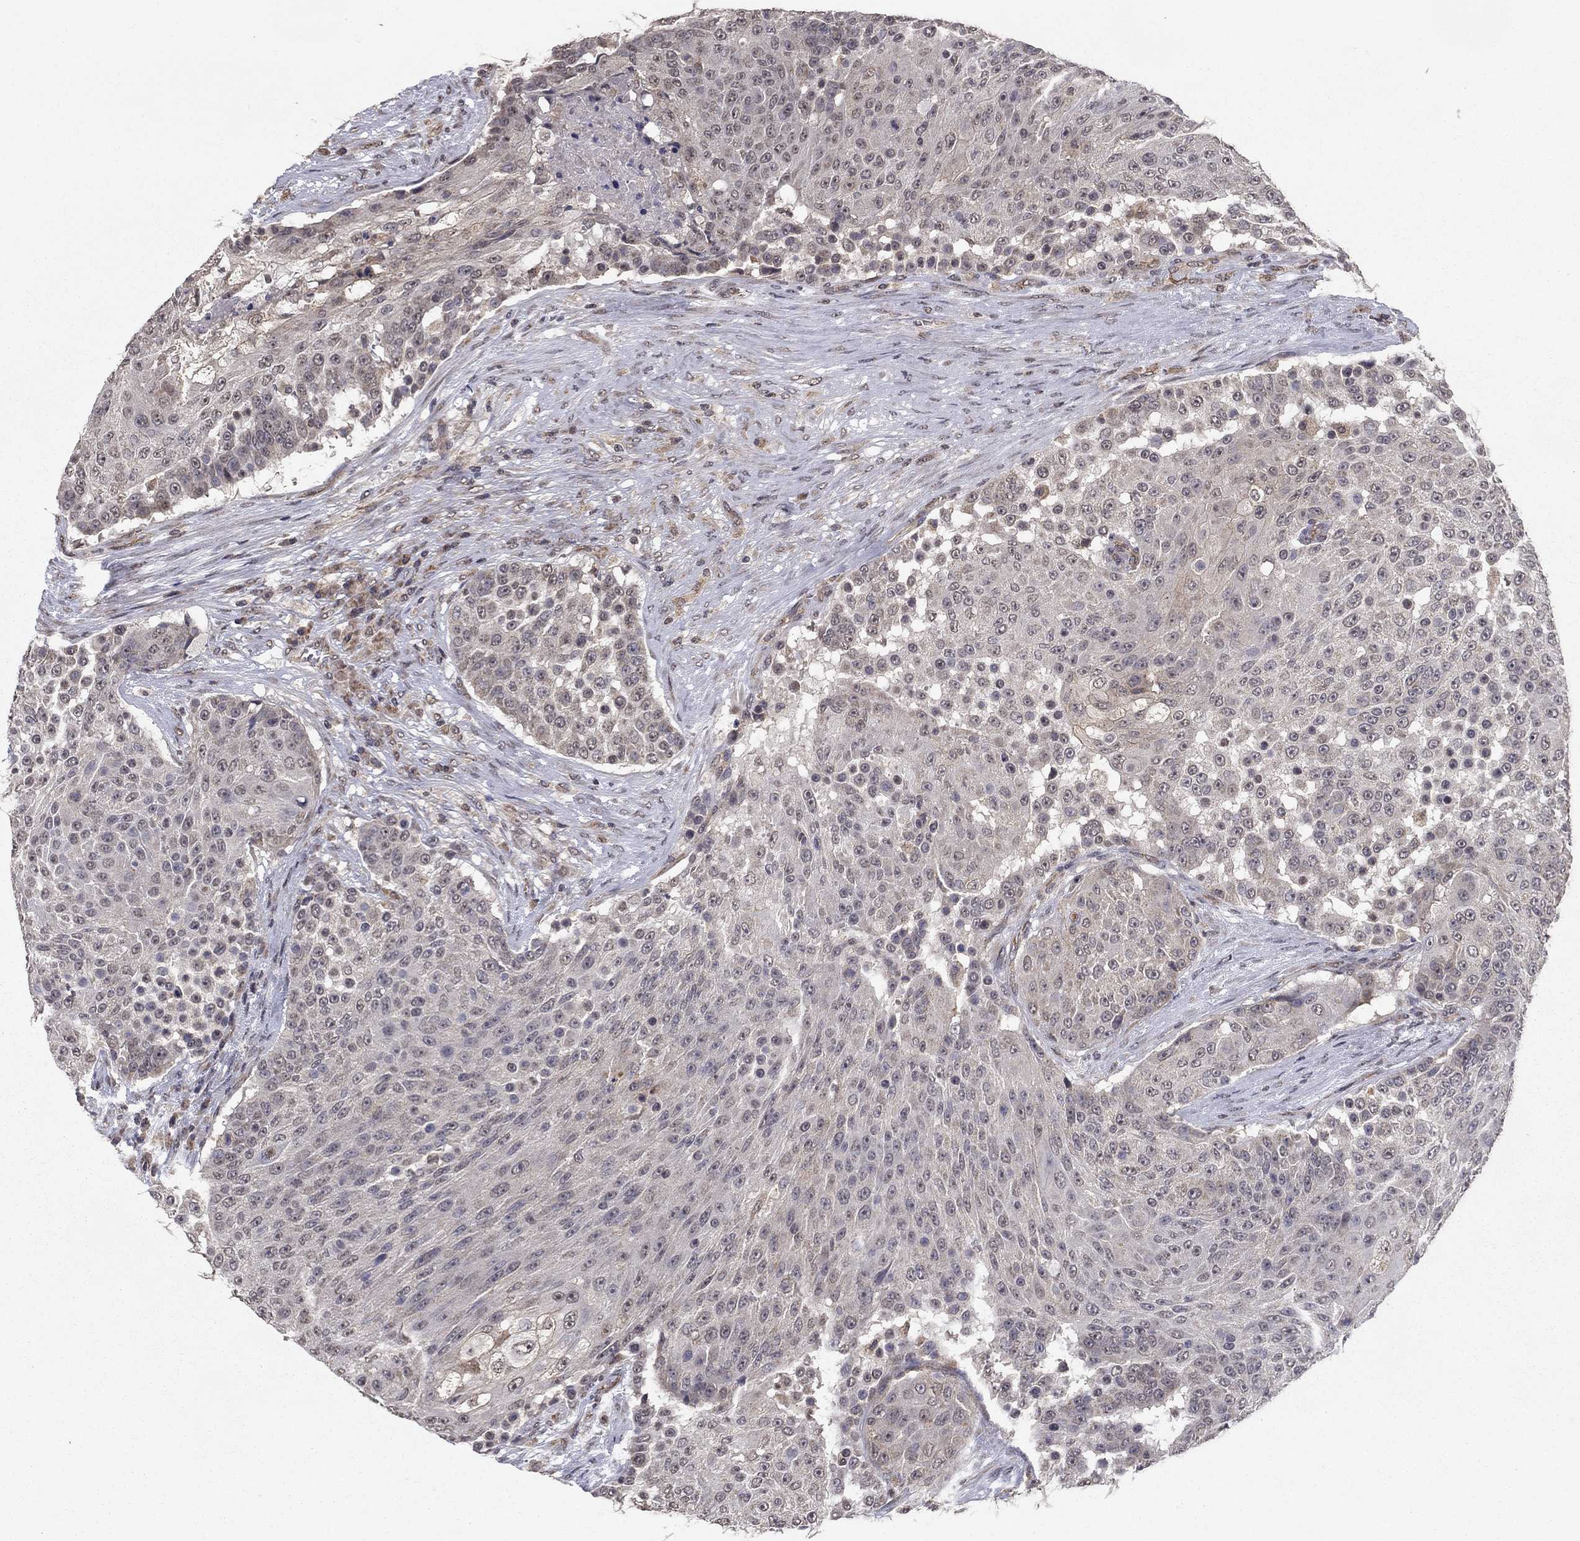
{"staining": {"intensity": "negative", "quantity": "none", "location": "none"}, "tissue": "urothelial cancer", "cell_type": "Tumor cells", "image_type": "cancer", "snomed": [{"axis": "morphology", "description": "Urothelial carcinoma, High grade"}, {"axis": "topography", "description": "Urinary bladder"}], "caption": "High power microscopy histopathology image of an immunohistochemistry micrograph of urothelial cancer, revealing no significant expression in tumor cells.", "gene": "SLC2A13", "patient": {"sex": "female", "age": 63}}